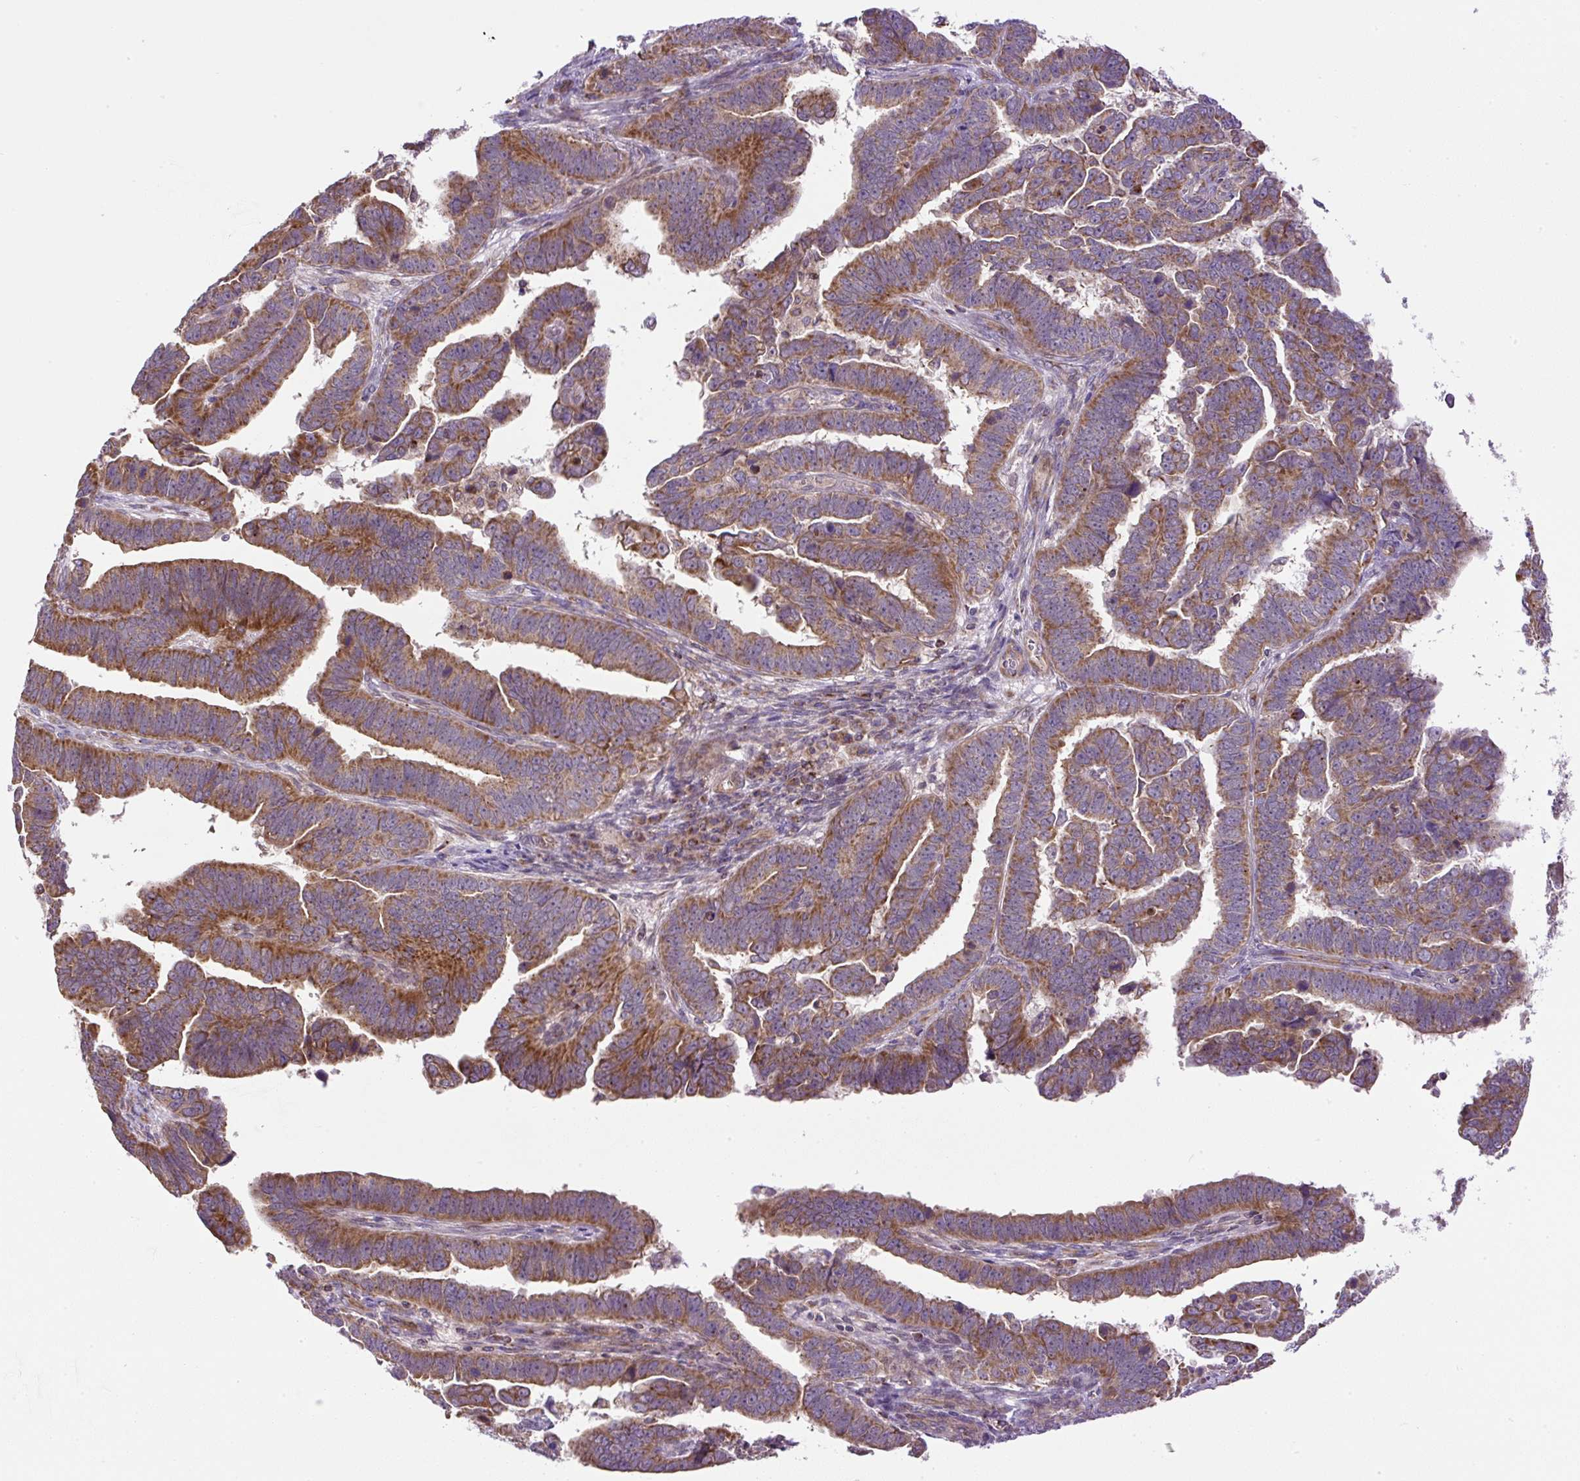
{"staining": {"intensity": "moderate", "quantity": ">75%", "location": "cytoplasmic/membranous"}, "tissue": "endometrial cancer", "cell_type": "Tumor cells", "image_type": "cancer", "snomed": [{"axis": "morphology", "description": "Adenocarcinoma, NOS"}, {"axis": "topography", "description": "Endometrium"}], "caption": "The immunohistochemical stain shows moderate cytoplasmic/membranous expression in tumor cells of adenocarcinoma (endometrial) tissue.", "gene": "ZNF547", "patient": {"sex": "female", "age": 75}}